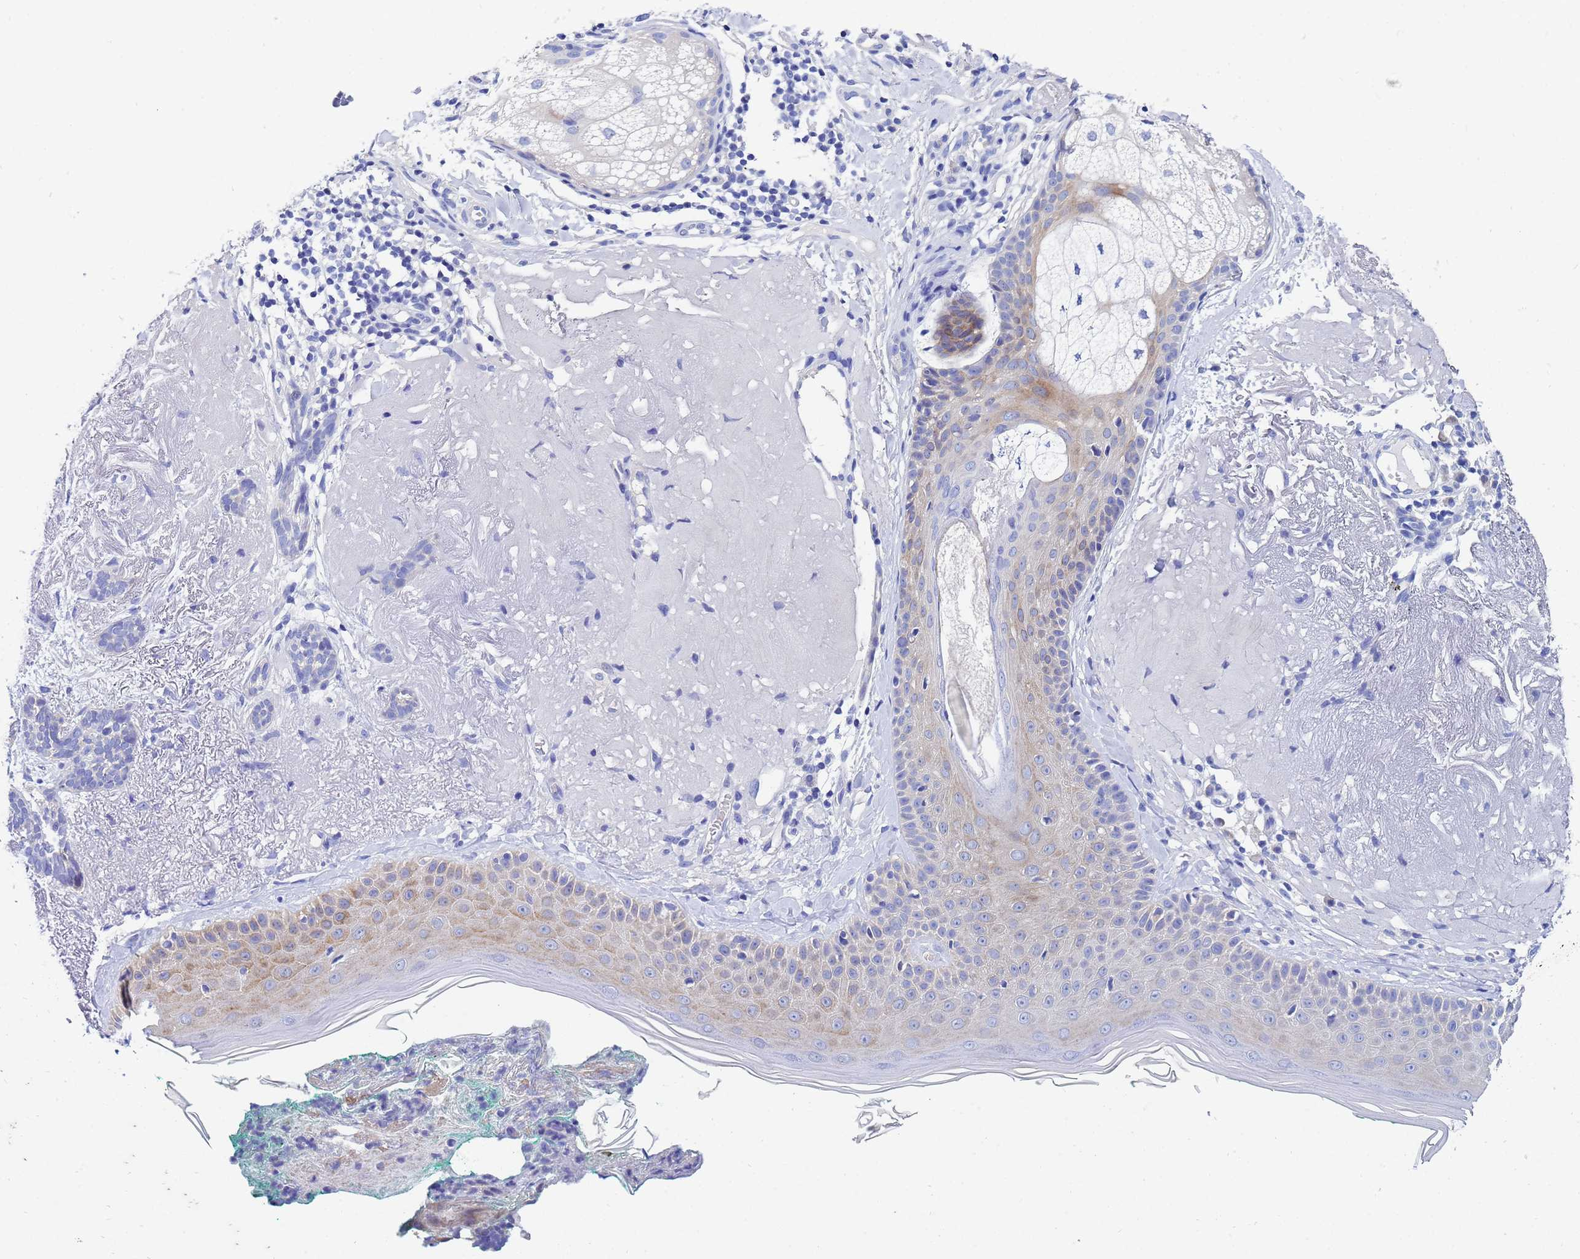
{"staining": {"intensity": "negative", "quantity": "none", "location": "none"}, "tissue": "skin cancer", "cell_type": "Tumor cells", "image_type": "cancer", "snomed": [{"axis": "morphology", "description": "Basal cell carcinoma"}, {"axis": "topography", "description": "Skin"}], "caption": "Human skin basal cell carcinoma stained for a protein using IHC demonstrates no staining in tumor cells.", "gene": "UBE2O", "patient": {"sex": "male", "age": 71}}